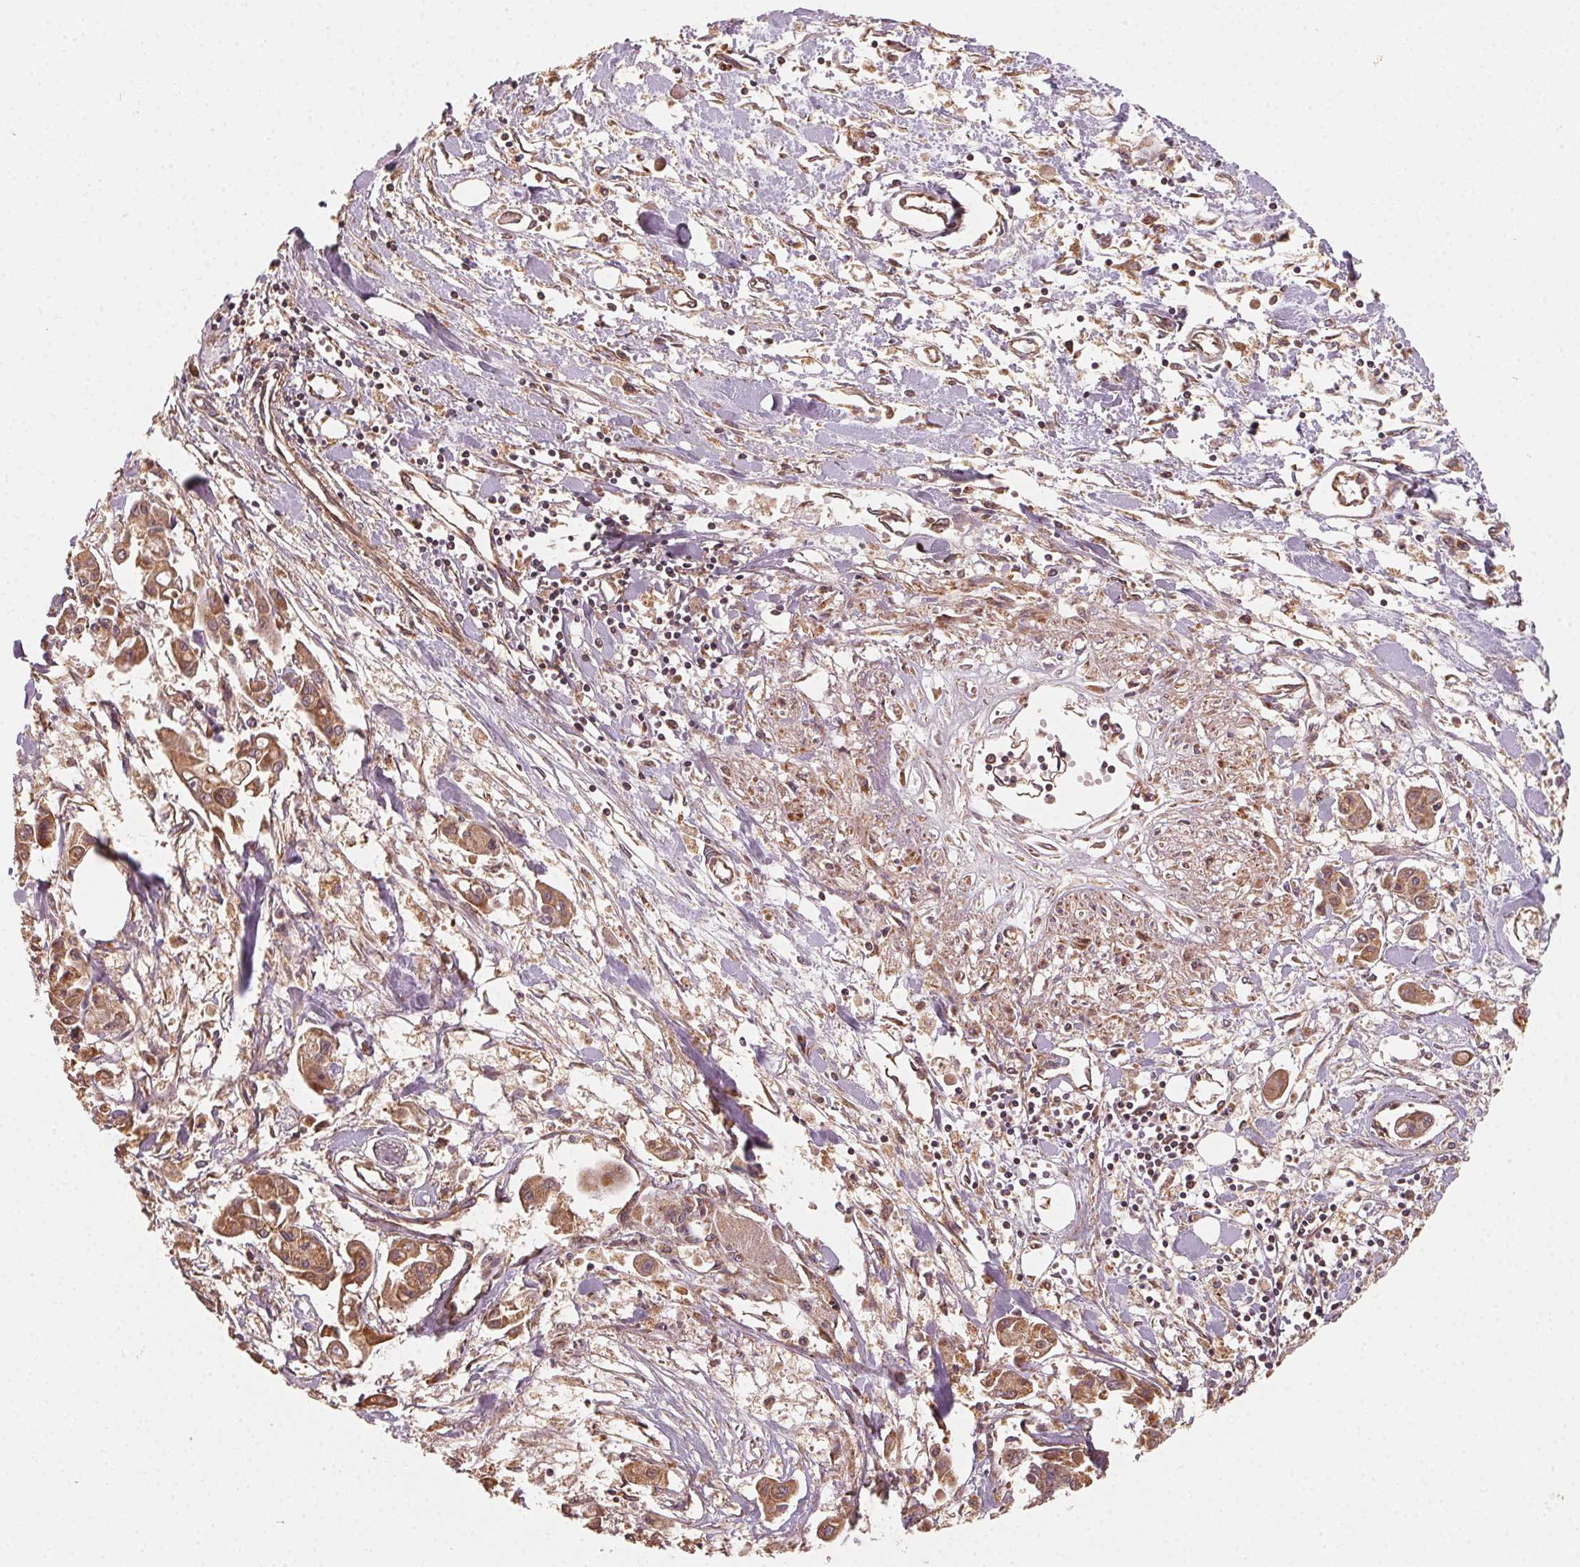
{"staining": {"intensity": "moderate", "quantity": ">75%", "location": "cytoplasmic/membranous"}, "tissue": "pancreatic cancer", "cell_type": "Tumor cells", "image_type": "cancer", "snomed": [{"axis": "morphology", "description": "Adenocarcinoma, NOS"}, {"axis": "topography", "description": "Pancreas"}], "caption": "Adenocarcinoma (pancreatic) was stained to show a protein in brown. There is medium levels of moderate cytoplasmic/membranous expression in approximately >75% of tumor cells.", "gene": "WBP2", "patient": {"sex": "male", "age": 61}}